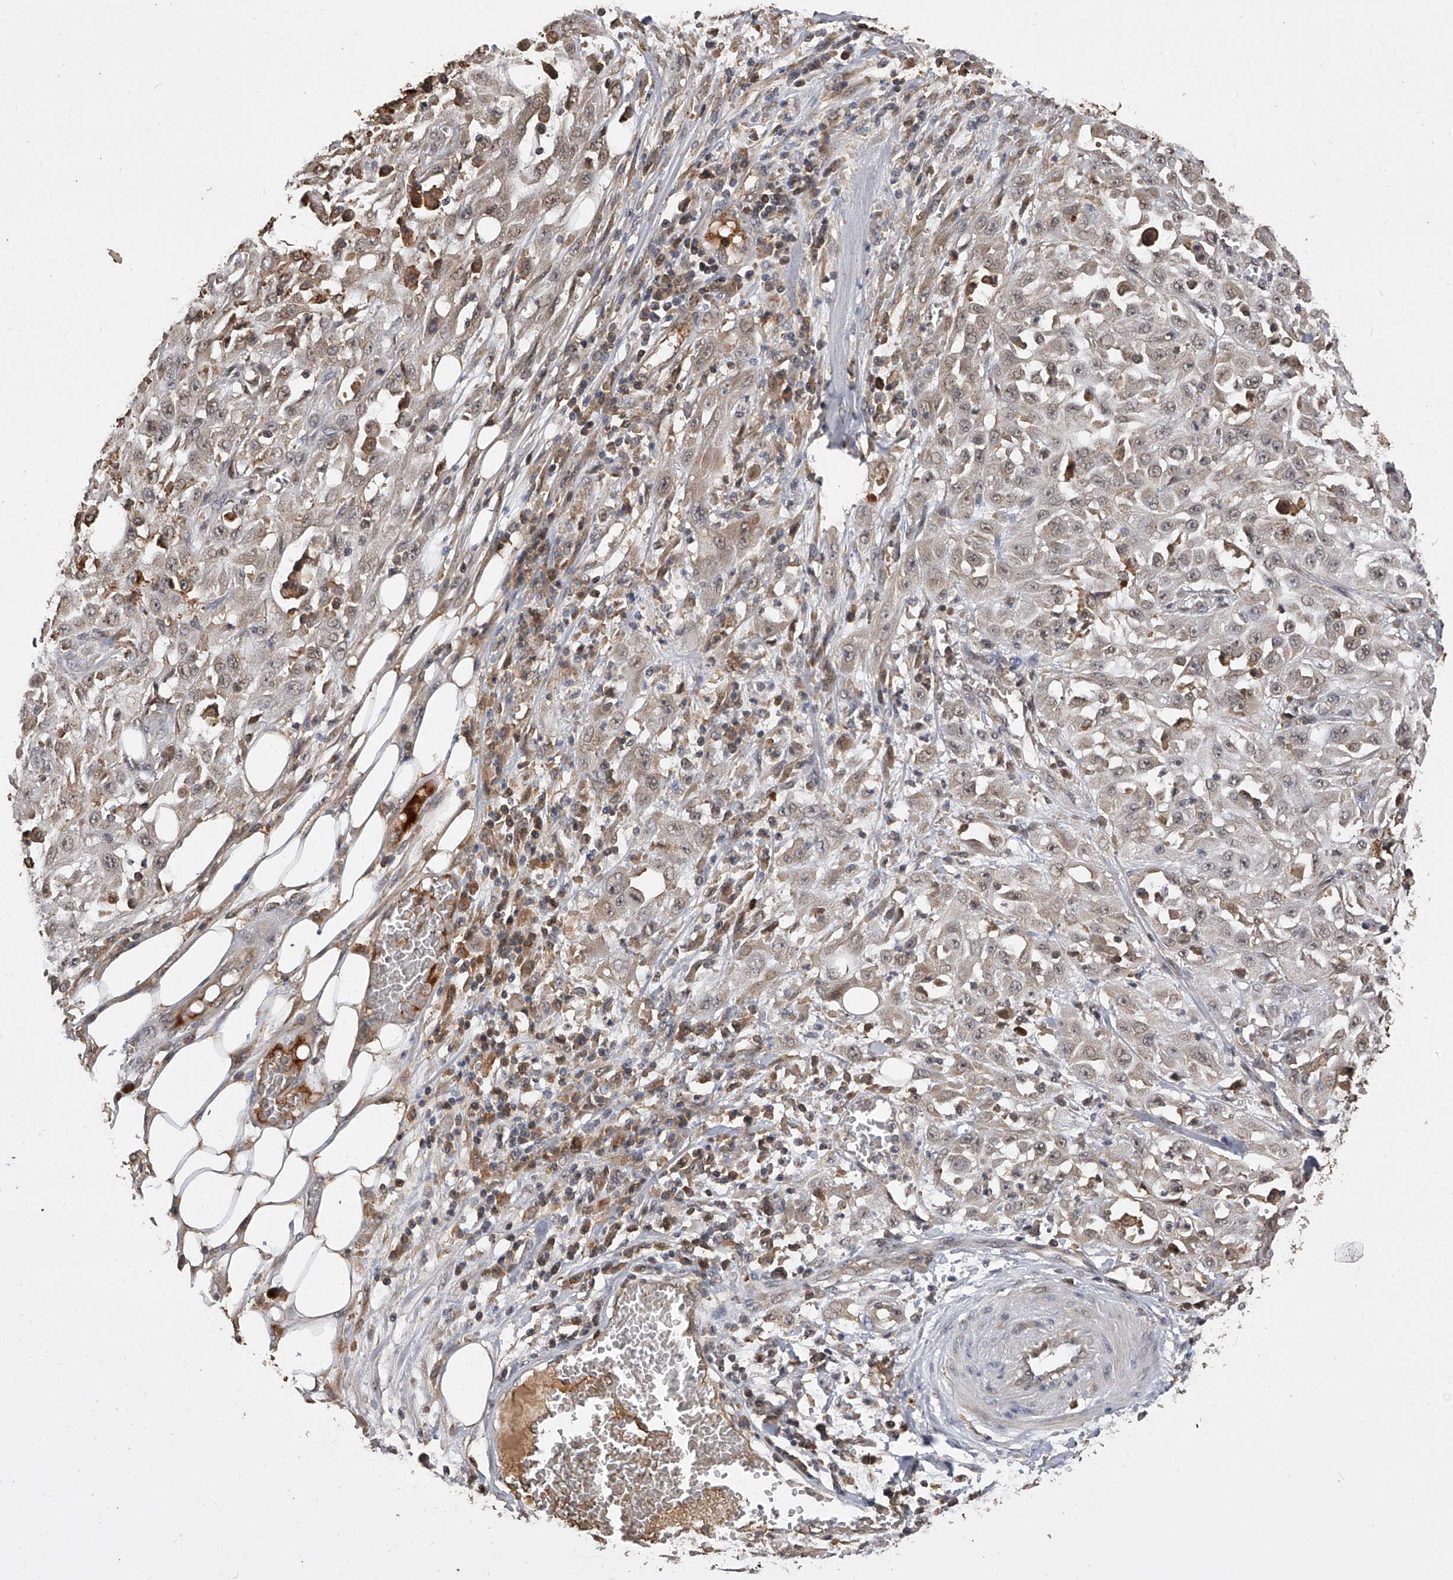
{"staining": {"intensity": "weak", "quantity": "<25%", "location": "cytoplasmic/membranous"}, "tissue": "skin cancer", "cell_type": "Tumor cells", "image_type": "cancer", "snomed": [{"axis": "morphology", "description": "Squamous cell carcinoma, NOS"}, {"axis": "morphology", "description": "Squamous cell carcinoma, metastatic, NOS"}, {"axis": "topography", "description": "Skin"}, {"axis": "topography", "description": "Lymph node"}], "caption": "This is an IHC micrograph of skin cancer. There is no positivity in tumor cells.", "gene": "CFAP410", "patient": {"sex": "male", "age": 75}}